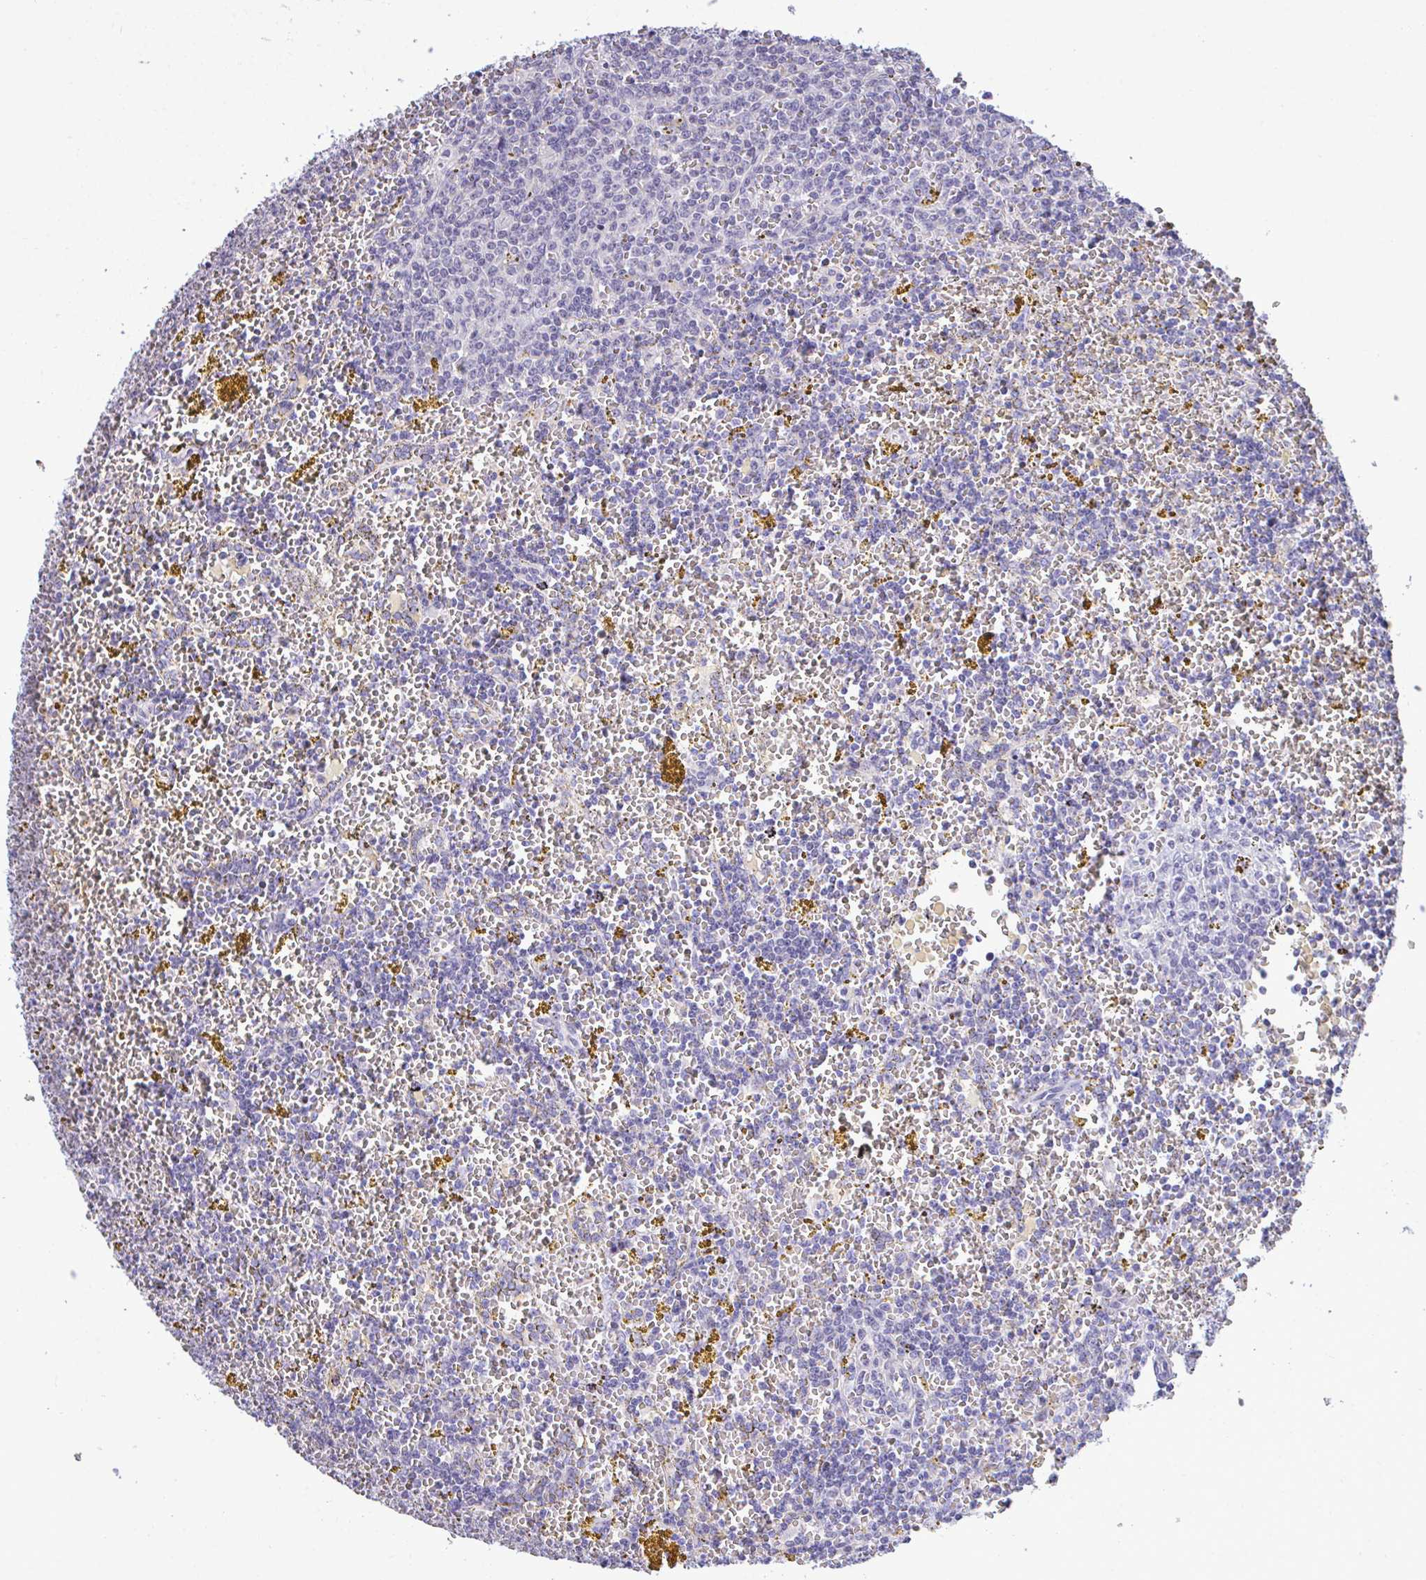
{"staining": {"intensity": "negative", "quantity": "none", "location": "none"}, "tissue": "lymphoma", "cell_type": "Tumor cells", "image_type": "cancer", "snomed": [{"axis": "morphology", "description": "Malignant lymphoma, non-Hodgkin's type, Low grade"}, {"axis": "topography", "description": "Spleen"}, {"axis": "topography", "description": "Lymph node"}], "caption": "Immunohistochemistry (IHC) histopathology image of neoplastic tissue: lymphoma stained with DAB reveals no significant protein positivity in tumor cells.", "gene": "PIGK", "patient": {"sex": "female", "age": 66}}